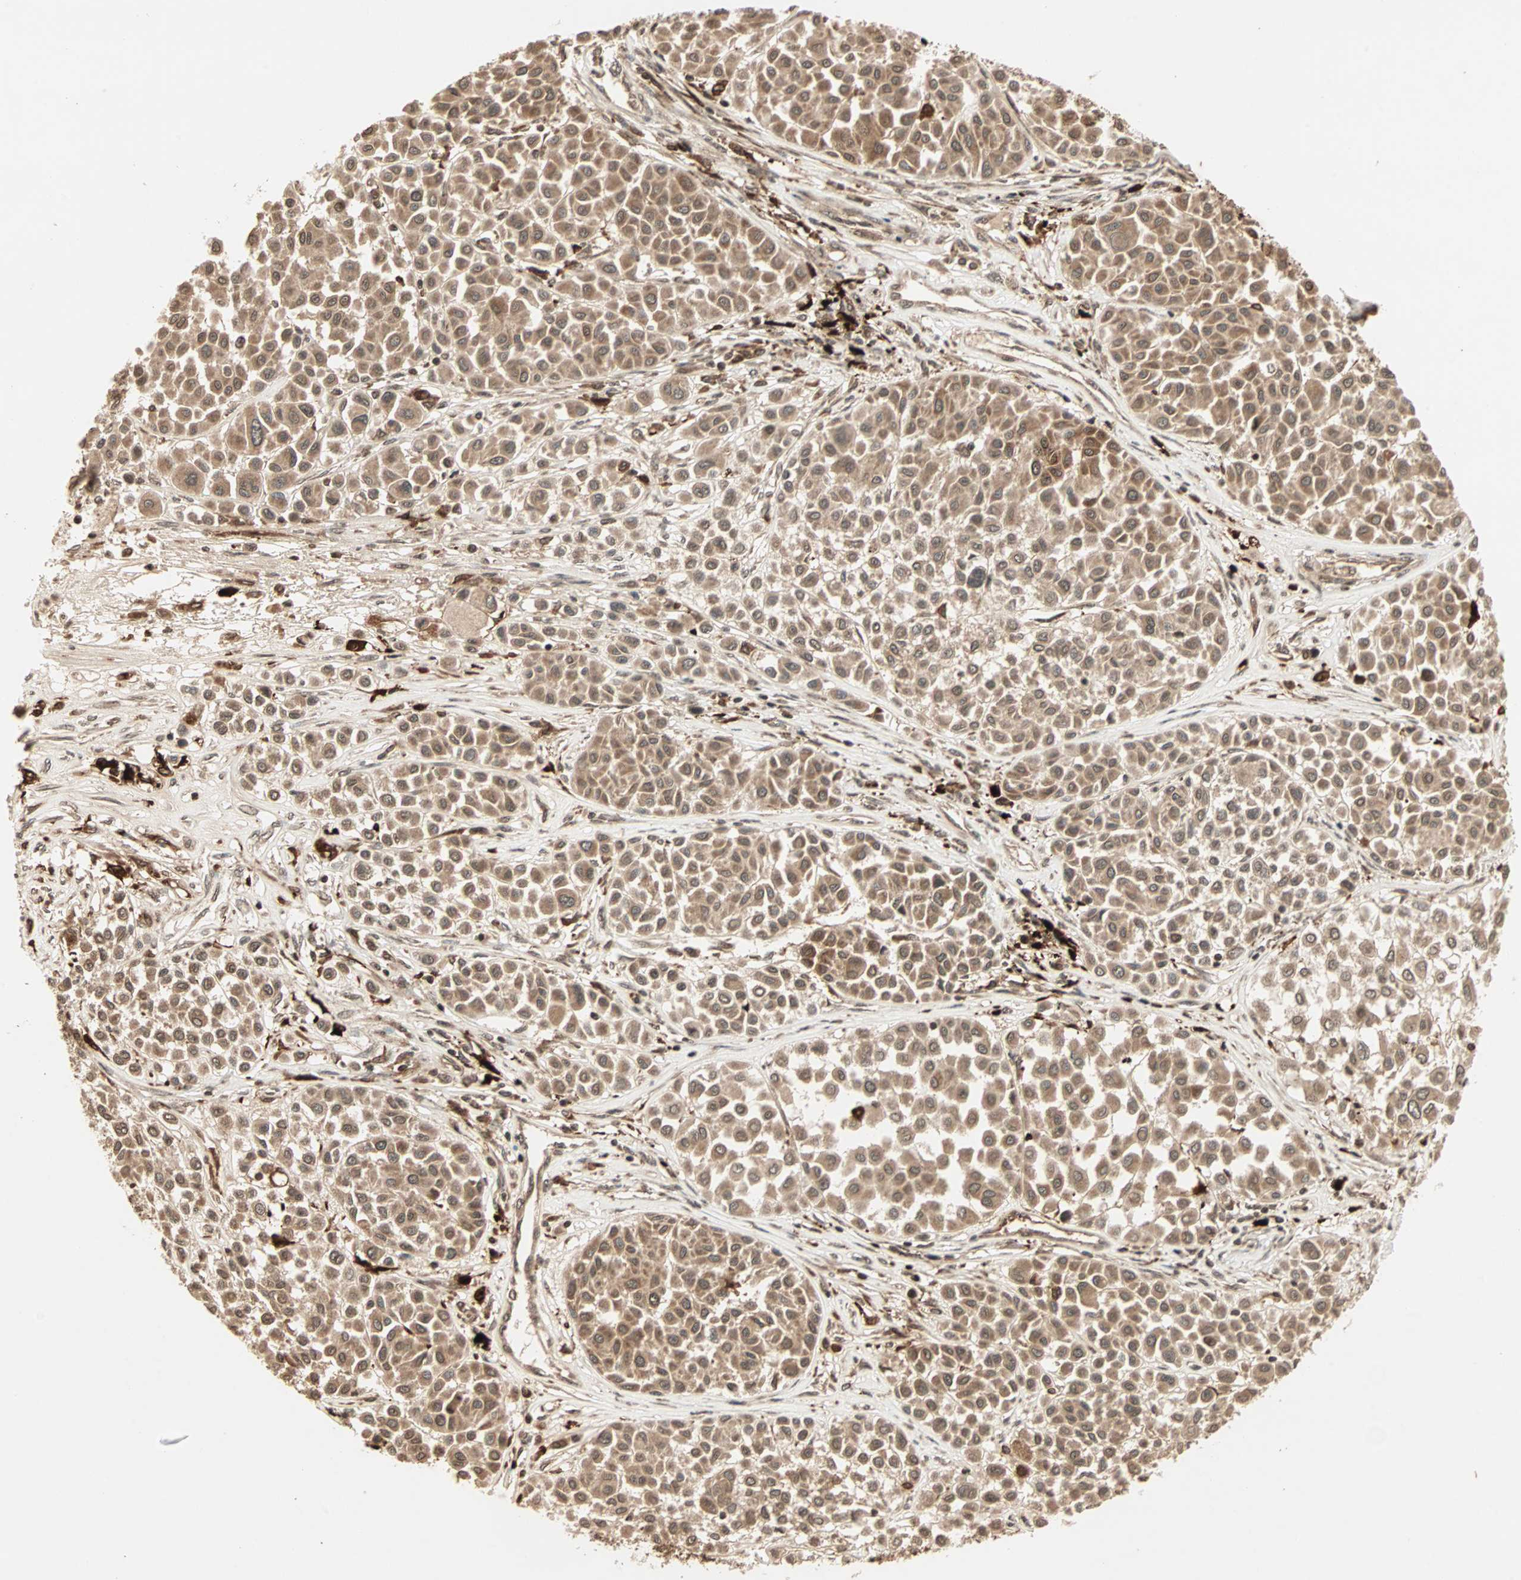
{"staining": {"intensity": "moderate", "quantity": ">75%", "location": "cytoplasmic/membranous"}, "tissue": "melanoma", "cell_type": "Tumor cells", "image_type": "cancer", "snomed": [{"axis": "morphology", "description": "Malignant melanoma, Metastatic site"}, {"axis": "topography", "description": "Soft tissue"}], "caption": "Immunohistochemical staining of human melanoma reveals medium levels of moderate cytoplasmic/membranous expression in about >75% of tumor cells.", "gene": "RFFL", "patient": {"sex": "male", "age": 41}}